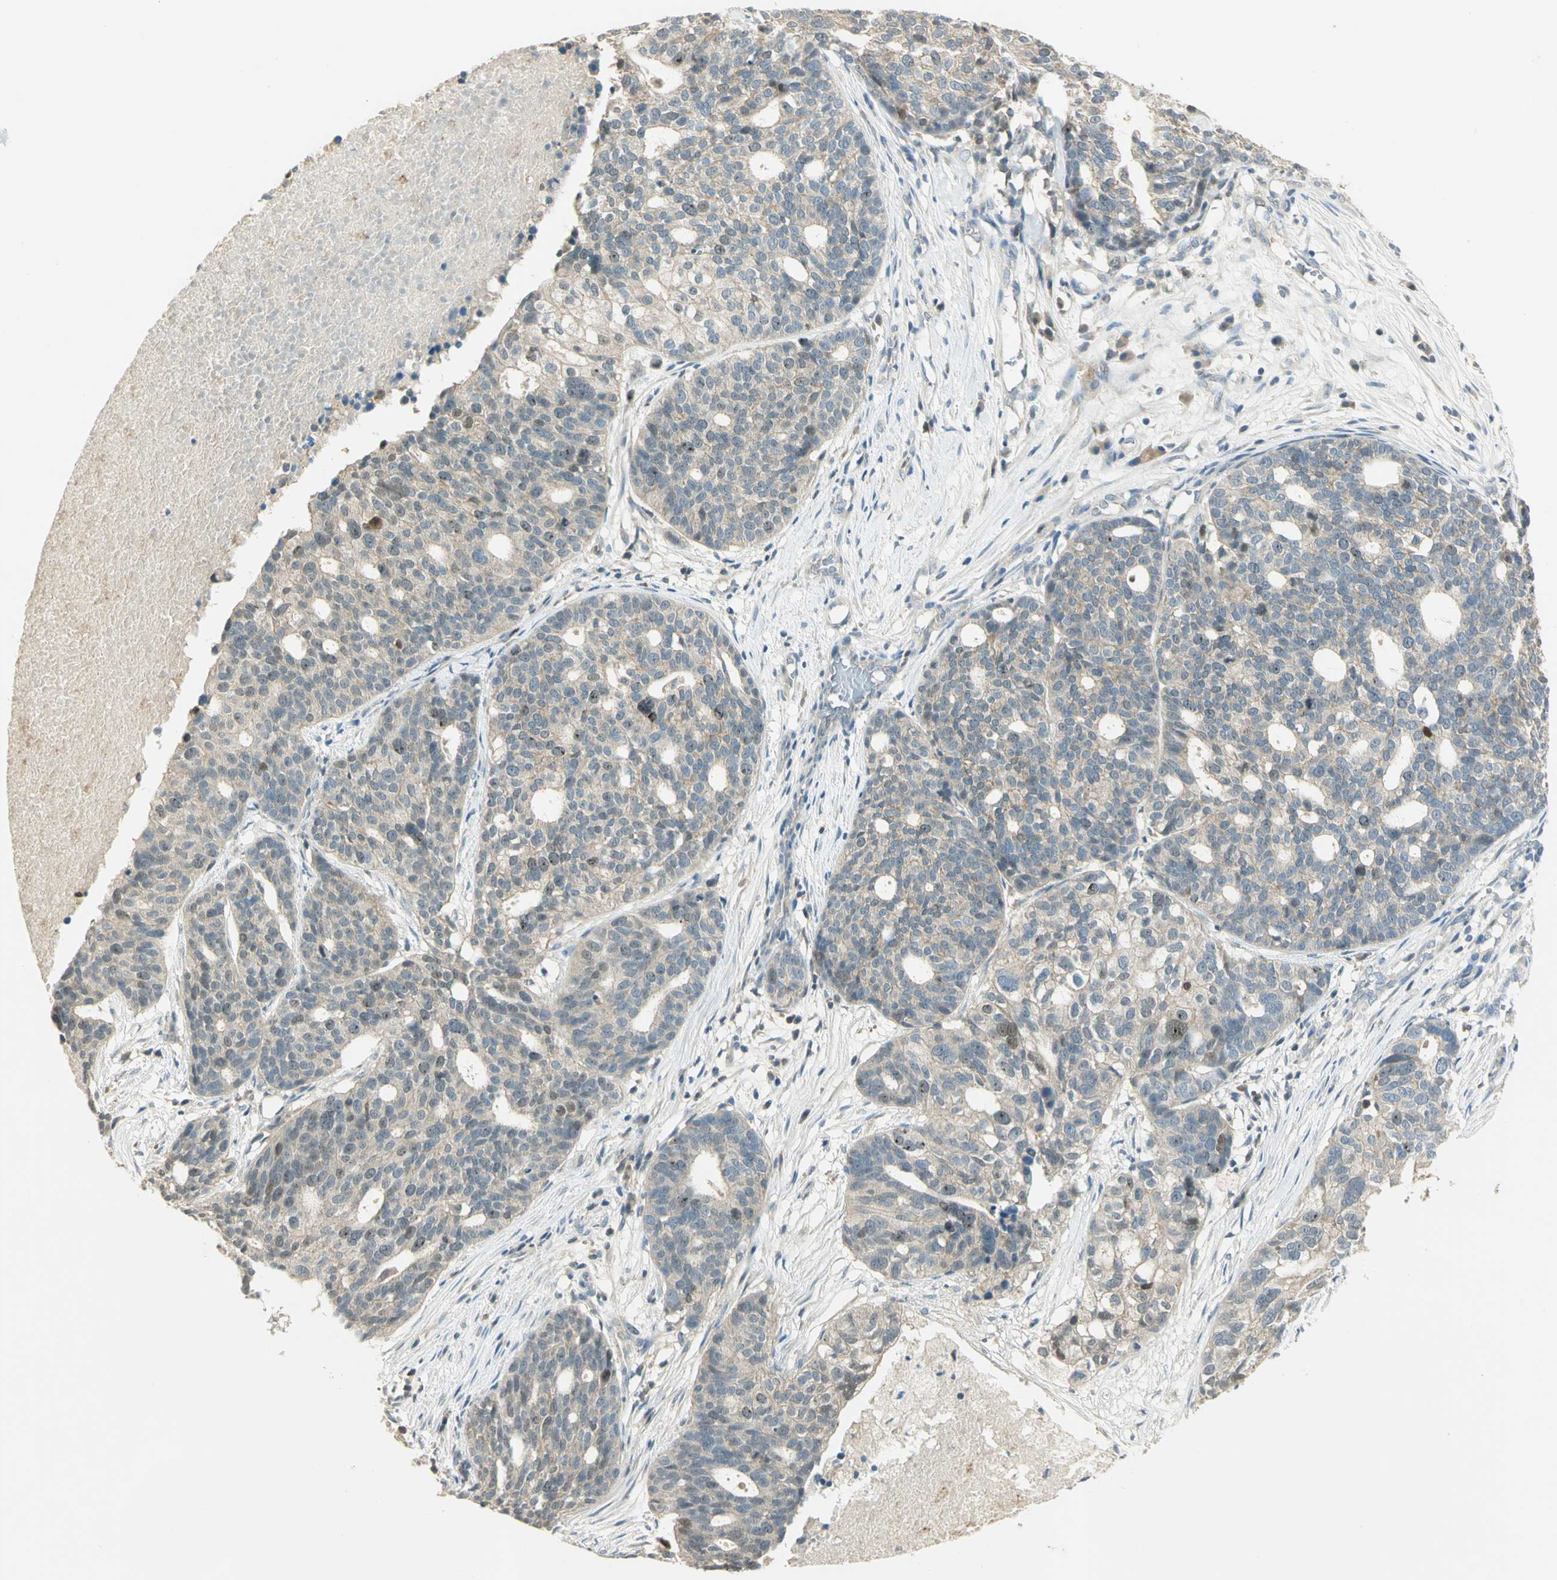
{"staining": {"intensity": "weak", "quantity": "25%-75%", "location": "cytoplasmic/membranous"}, "tissue": "ovarian cancer", "cell_type": "Tumor cells", "image_type": "cancer", "snomed": [{"axis": "morphology", "description": "Cystadenocarcinoma, serous, NOS"}, {"axis": "topography", "description": "Ovary"}], "caption": "IHC photomicrograph of human serous cystadenocarcinoma (ovarian) stained for a protein (brown), which demonstrates low levels of weak cytoplasmic/membranous expression in approximately 25%-75% of tumor cells.", "gene": "BIRC2", "patient": {"sex": "female", "age": 59}}